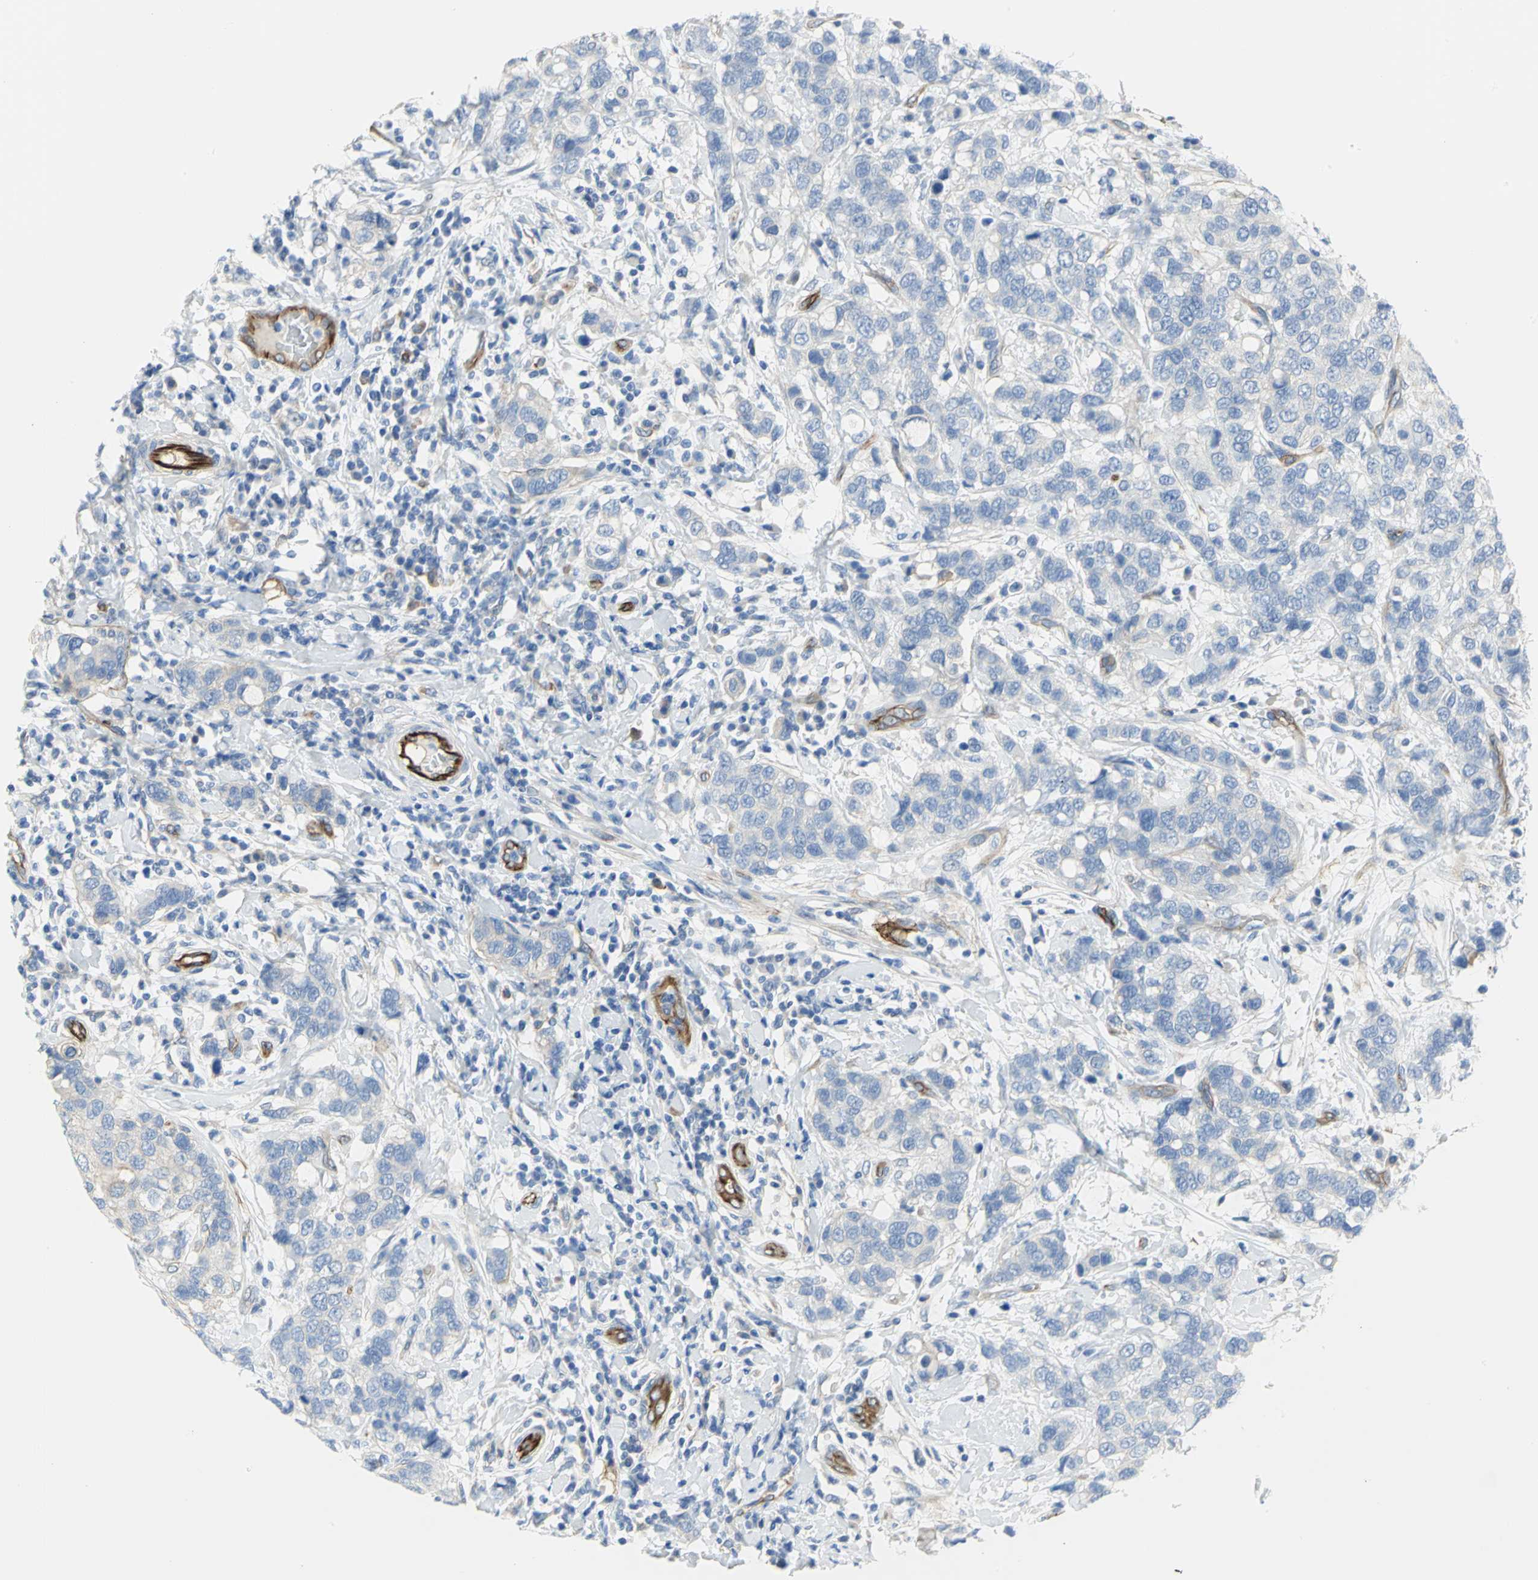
{"staining": {"intensity": "negative", "quantity": "none", "location": "none"}, "tissue": "breast cancer", "cell_type": "Tumor cells", "image_type": "cancer", "snomed": [{"axis": "morphology", "description": "Duct carcinoma"}, {"axis": "topography", "description": "Breast"}], "caption": "This image is of breast cancer stained with immunohistochemistry (IHC) to label a protein in brown with the nuclei are counter-stained blue. There is no expression in tumor cells.", "gene": "FLNB", "patient": {"sex": "female", "age": 27}}